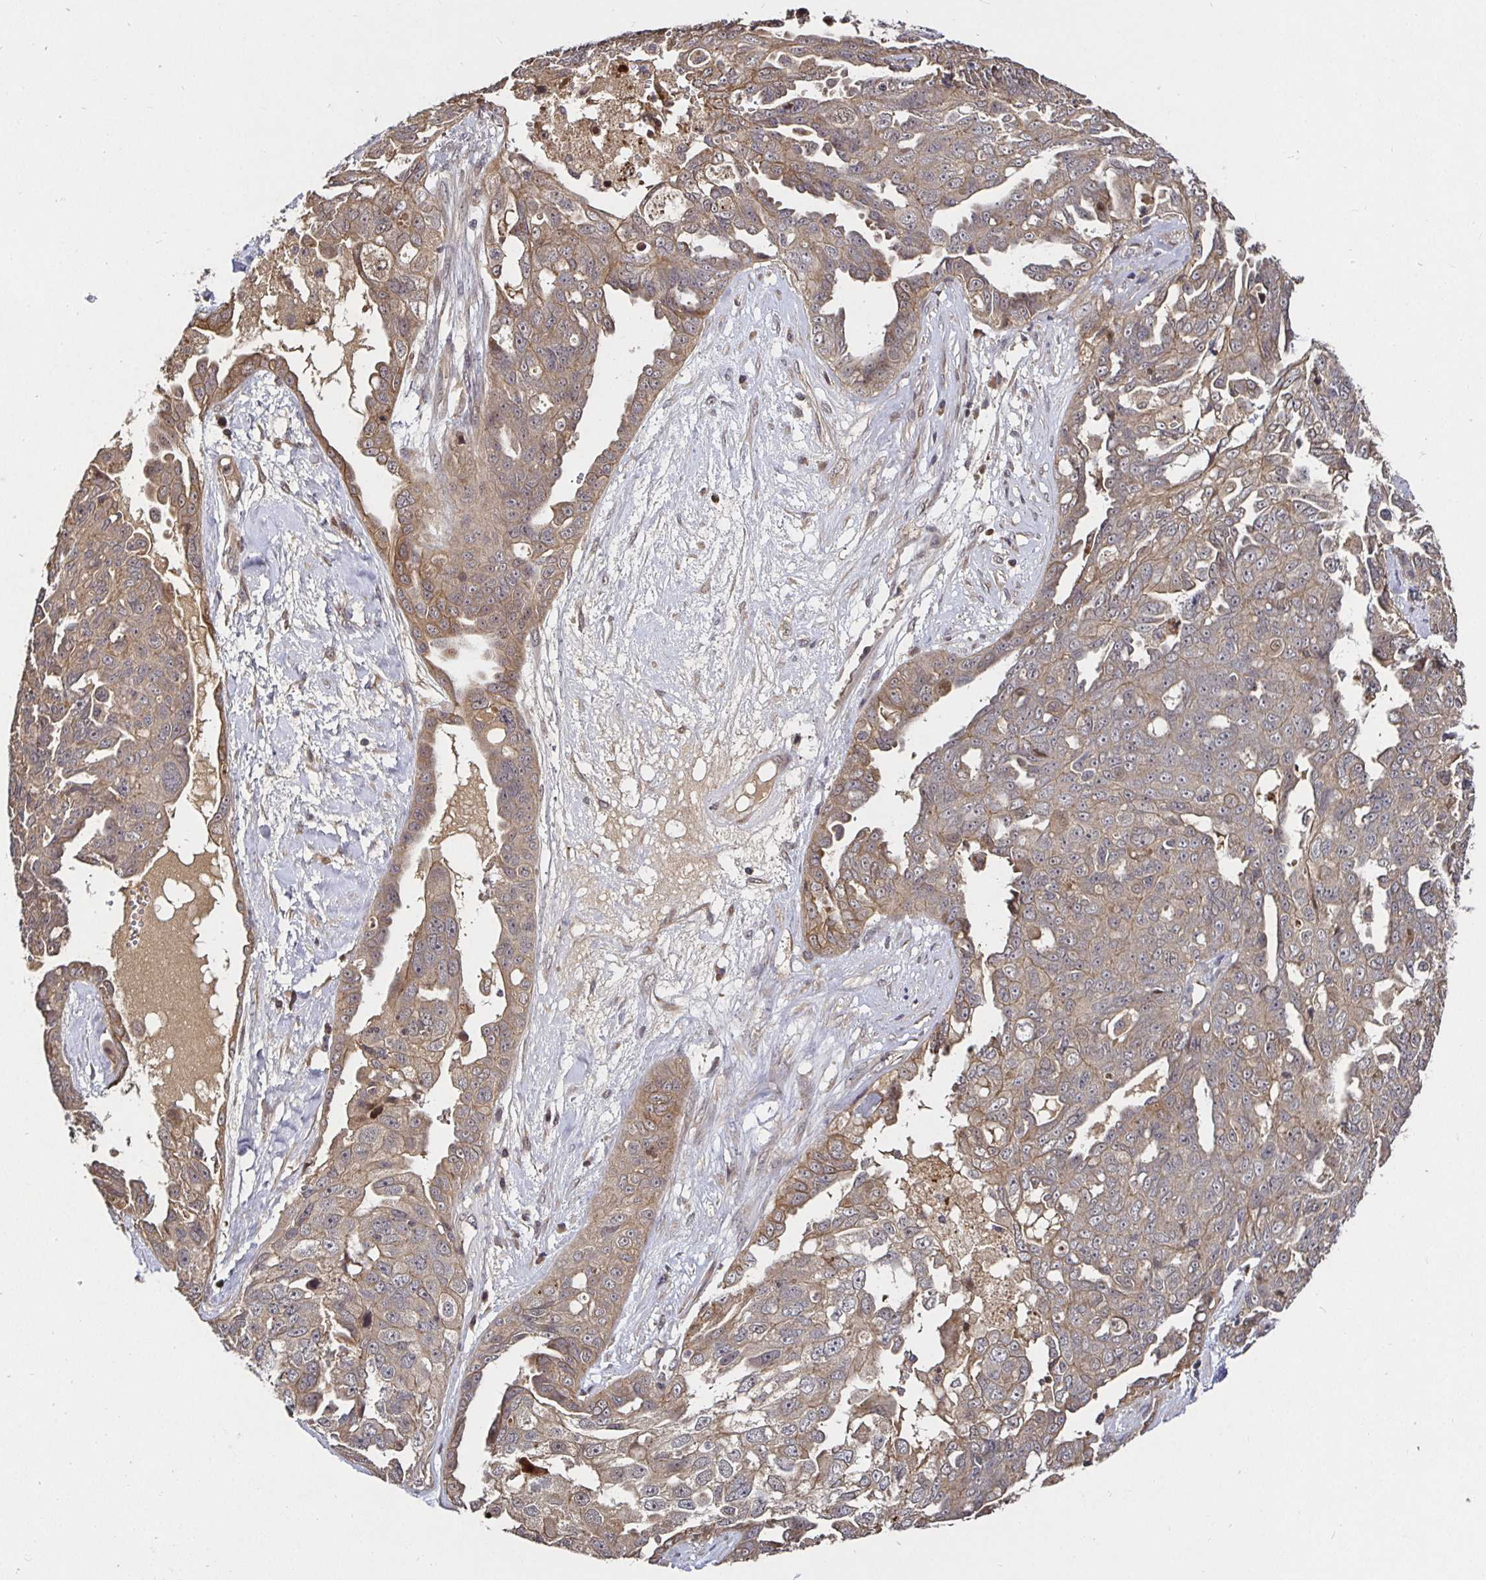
{"staining": {"intensity": "weak", "quantity": ">75%", "location": "cytoplasmic/membranous"}, "tissue": "ovarian cancer", "cell_type": "Tumor cells", "image_type": "cancer", "snomed": [{"axis": "morphology", "description": "Carcinoma, endometroid"}, {"axis": "topography", "description": "Ovary"}], "caption": "Immunohistochemical staining of ovarian cancer shows low levels of weak cytoplasmic/membranous protein expression in about >75% of tumor cells.", "gene": "SMYD3", "patient": {"sex": "female", "age": 70}}